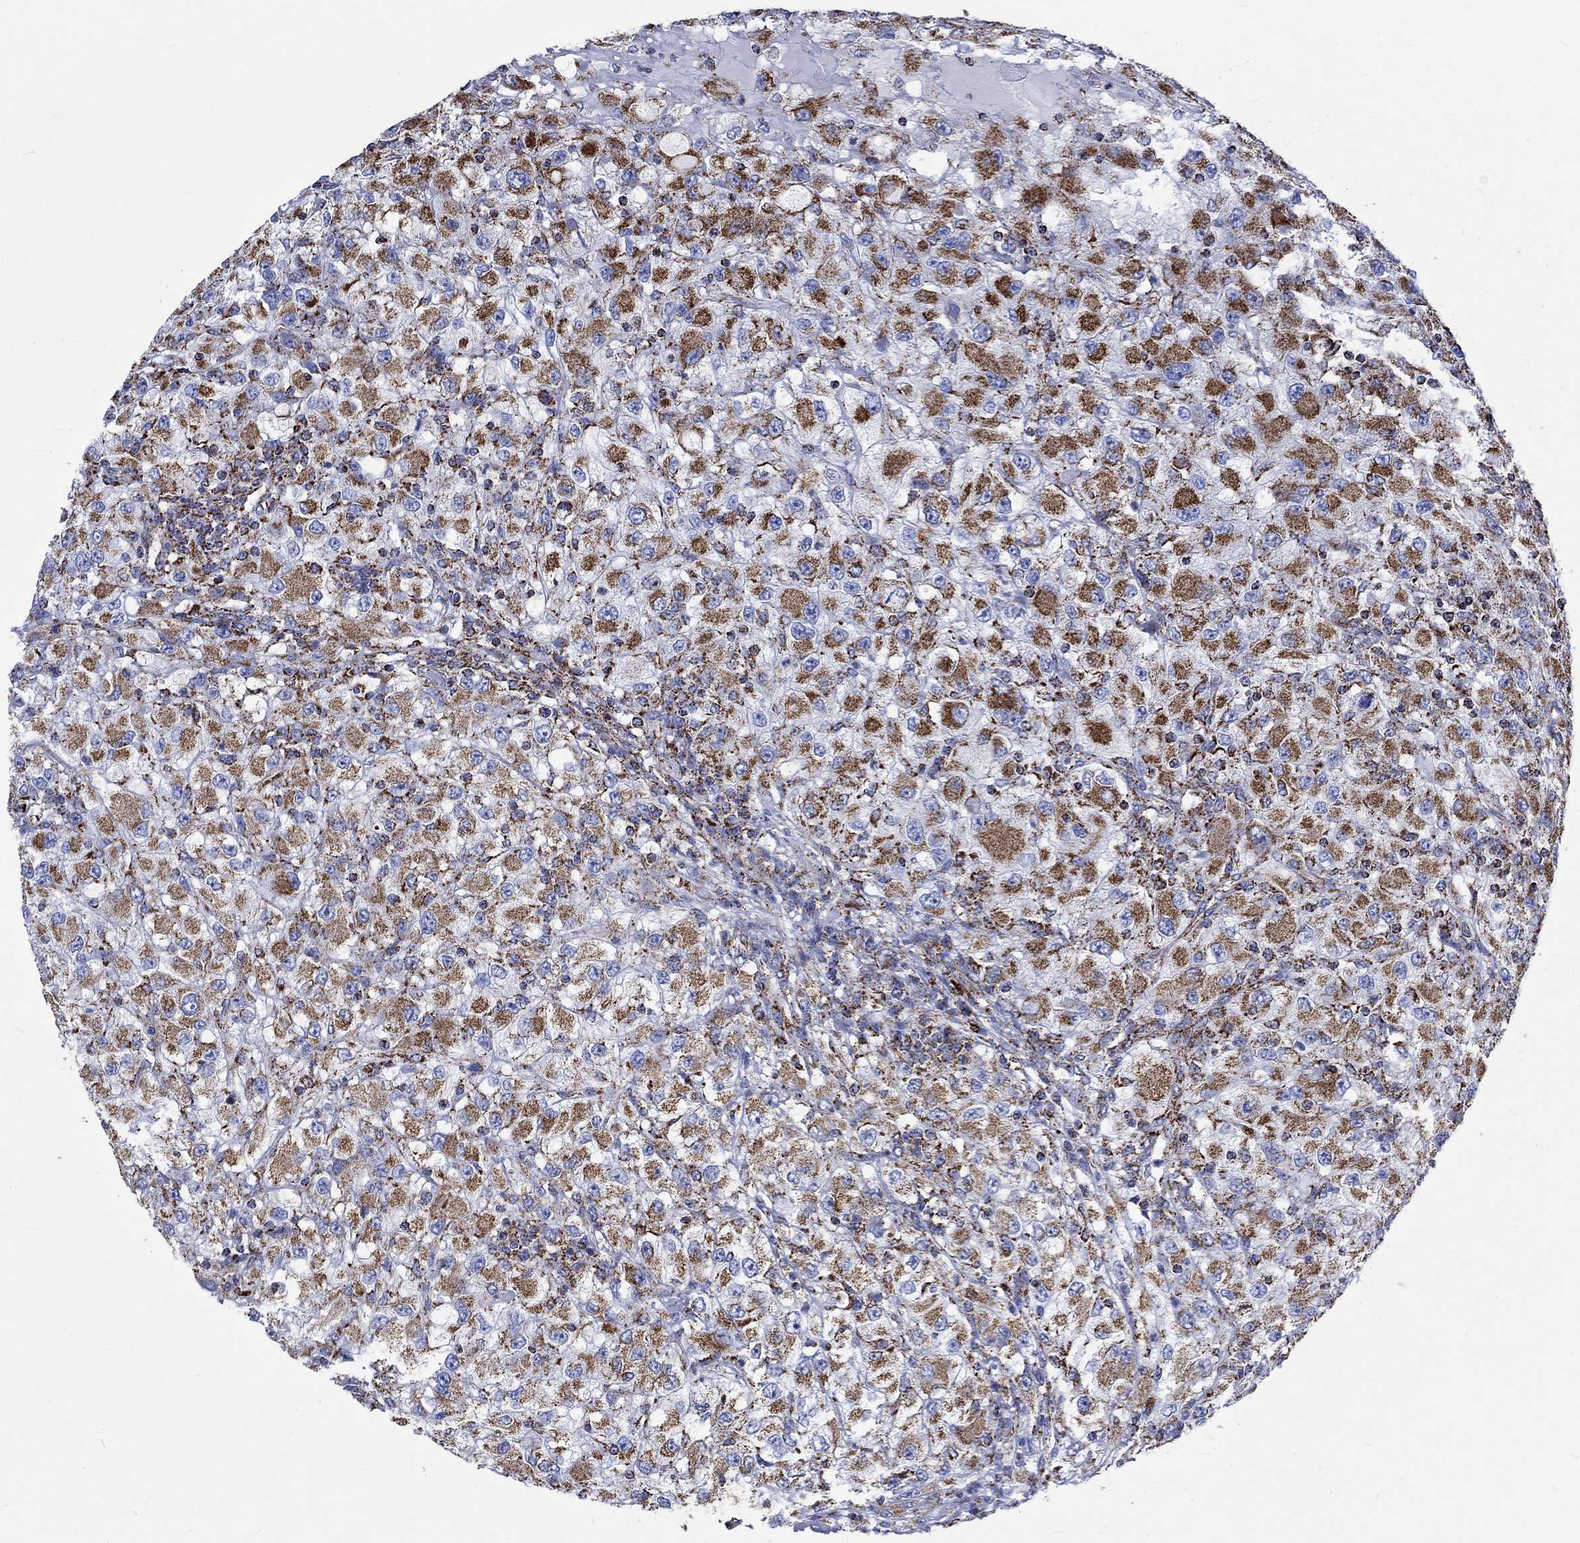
{"staining": {"intensity": "strong", "quantity": ">75%", "location": "cytoplasmic/membranous"}, "tissue": "renal cancer", "cell_type": "Tumor cells", "image_type": "cancer", "snomed": [{"axis": "morphology", "description": "Adenocarcinoma, NOS"}, {"axis": "topography", "description": "Kidney"}], "caption": "Renal cancer was stained to show a protein in brown. There is high levels of strong cytoplasmic/membranous expression in approximately >75% of tumor cells.", "gene": "RCE1", "patient": {"sex": "female", "age": 67}}